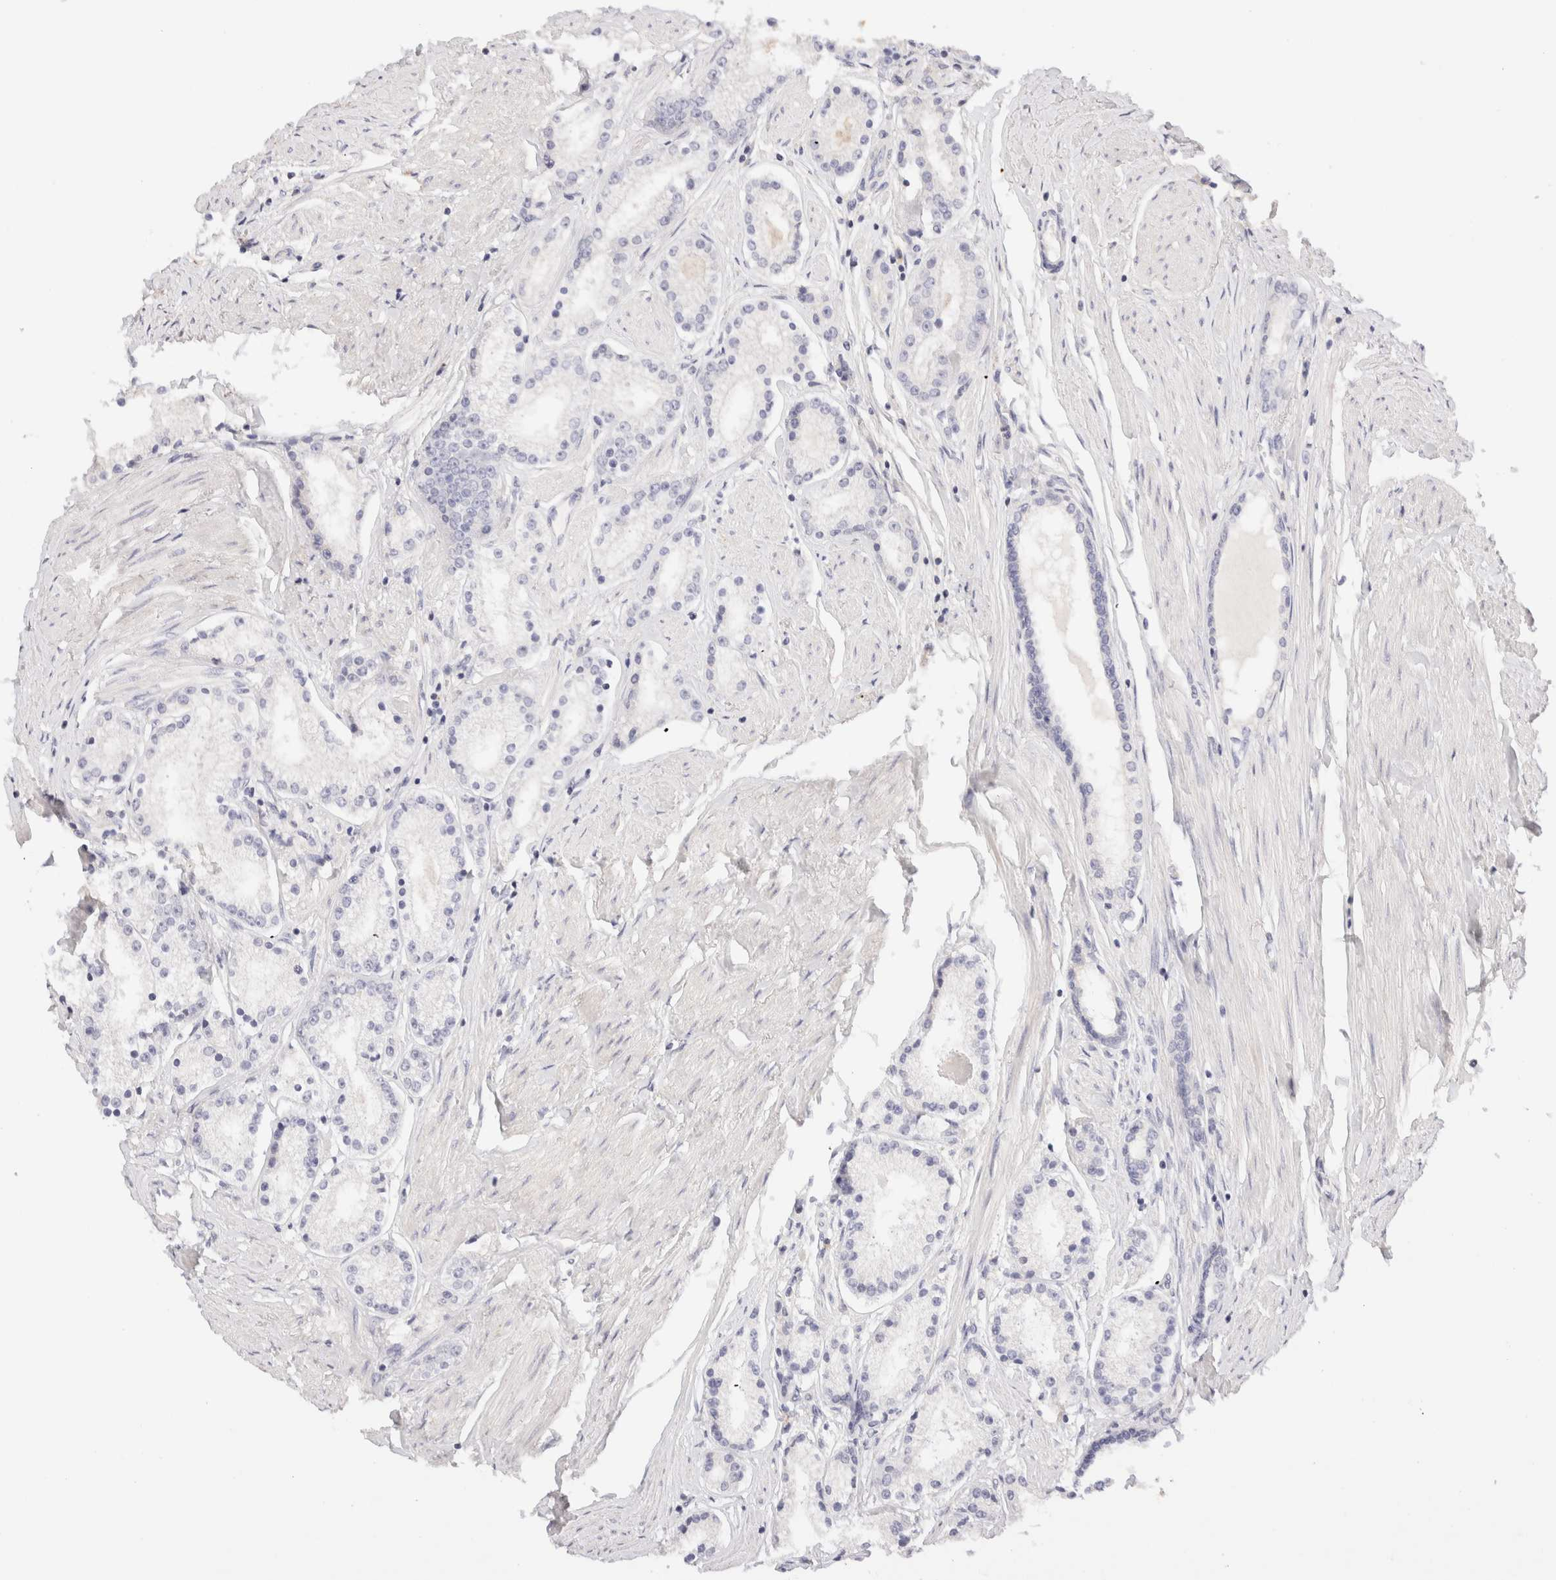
{"staining": {"intensity": "negative", "quantity": "none", "location": "none"}, "tissue": "prostate cancer", "cell_type": "Tumor cells", "image_type": "cancer", "snomed": [{"axis": "morphology", "description": "Adenocarcinoma, Low grade"}, {"axis": "topography", "description": "Prostate"}], "caption": "Protein analysis of prostate low-grade adenocarcinoma demonstrates no significant staining in tumor cells.", "gene": "SCGB2A2", "patient": {"sex": "male", "age": 63}}